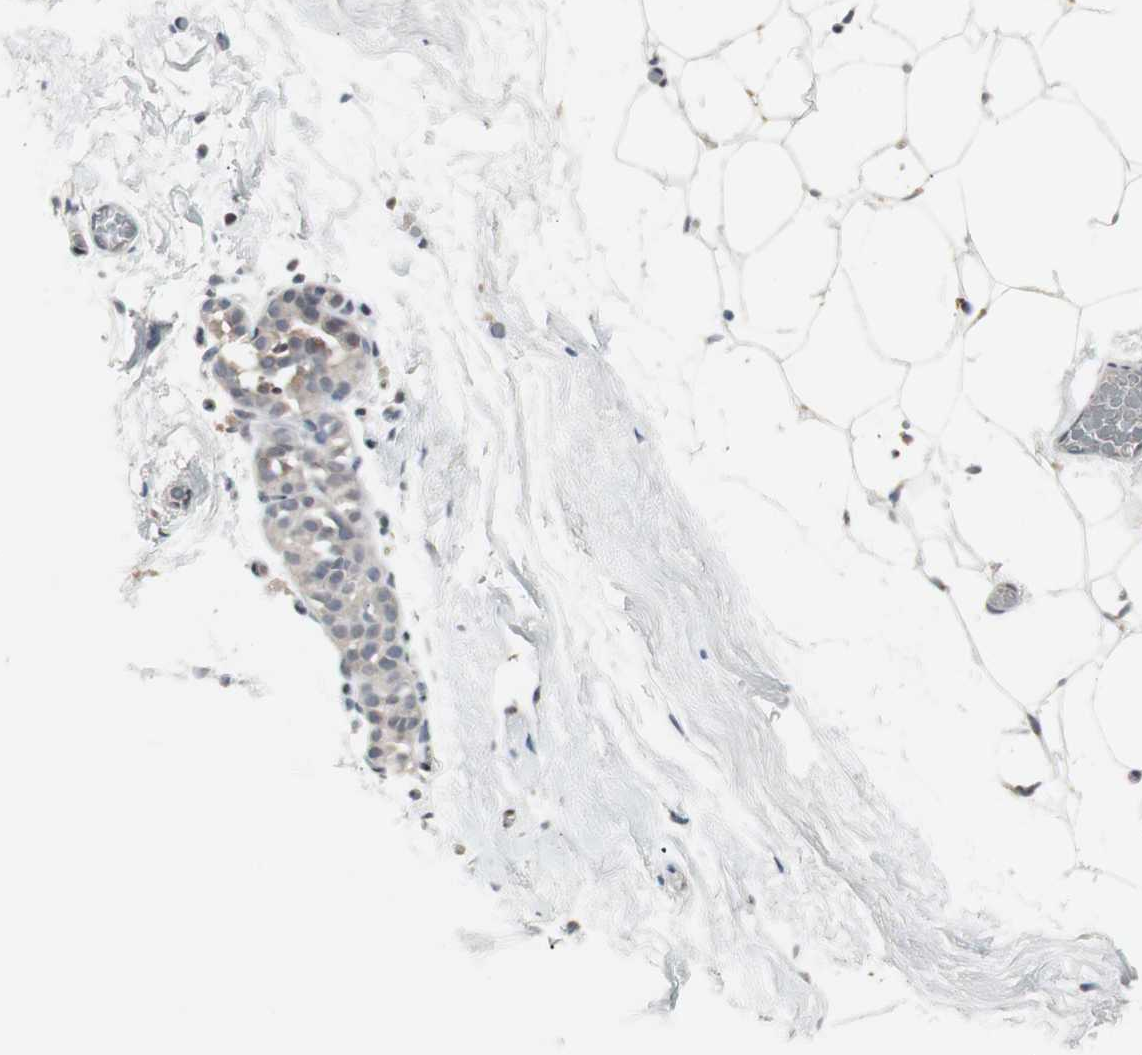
{"staining": {"intensity": "negative", "quantity": "none", "location": "none"}, "tissue": "breast", "cell_type": "Adipocytes", "image_type": "normal", "snomed": [{"axis": "morphology", "description": "Normal tissue, NOS"}, {"axis": "topography", "description": "Breast"}], "caption": "Immunohistochemistry histopathology image of benign breast: breast stained with DAB (3,3'-diaminobenzidine) displays no significant protein staining in adipocytes. (DAB (3,3'-diaminobenzidine) immunohistochemistry (IHC) visualized using brightfield microscopy, high magnification).", "gene": "GRK2", "patient": {"sex": "female", "age": 75}}